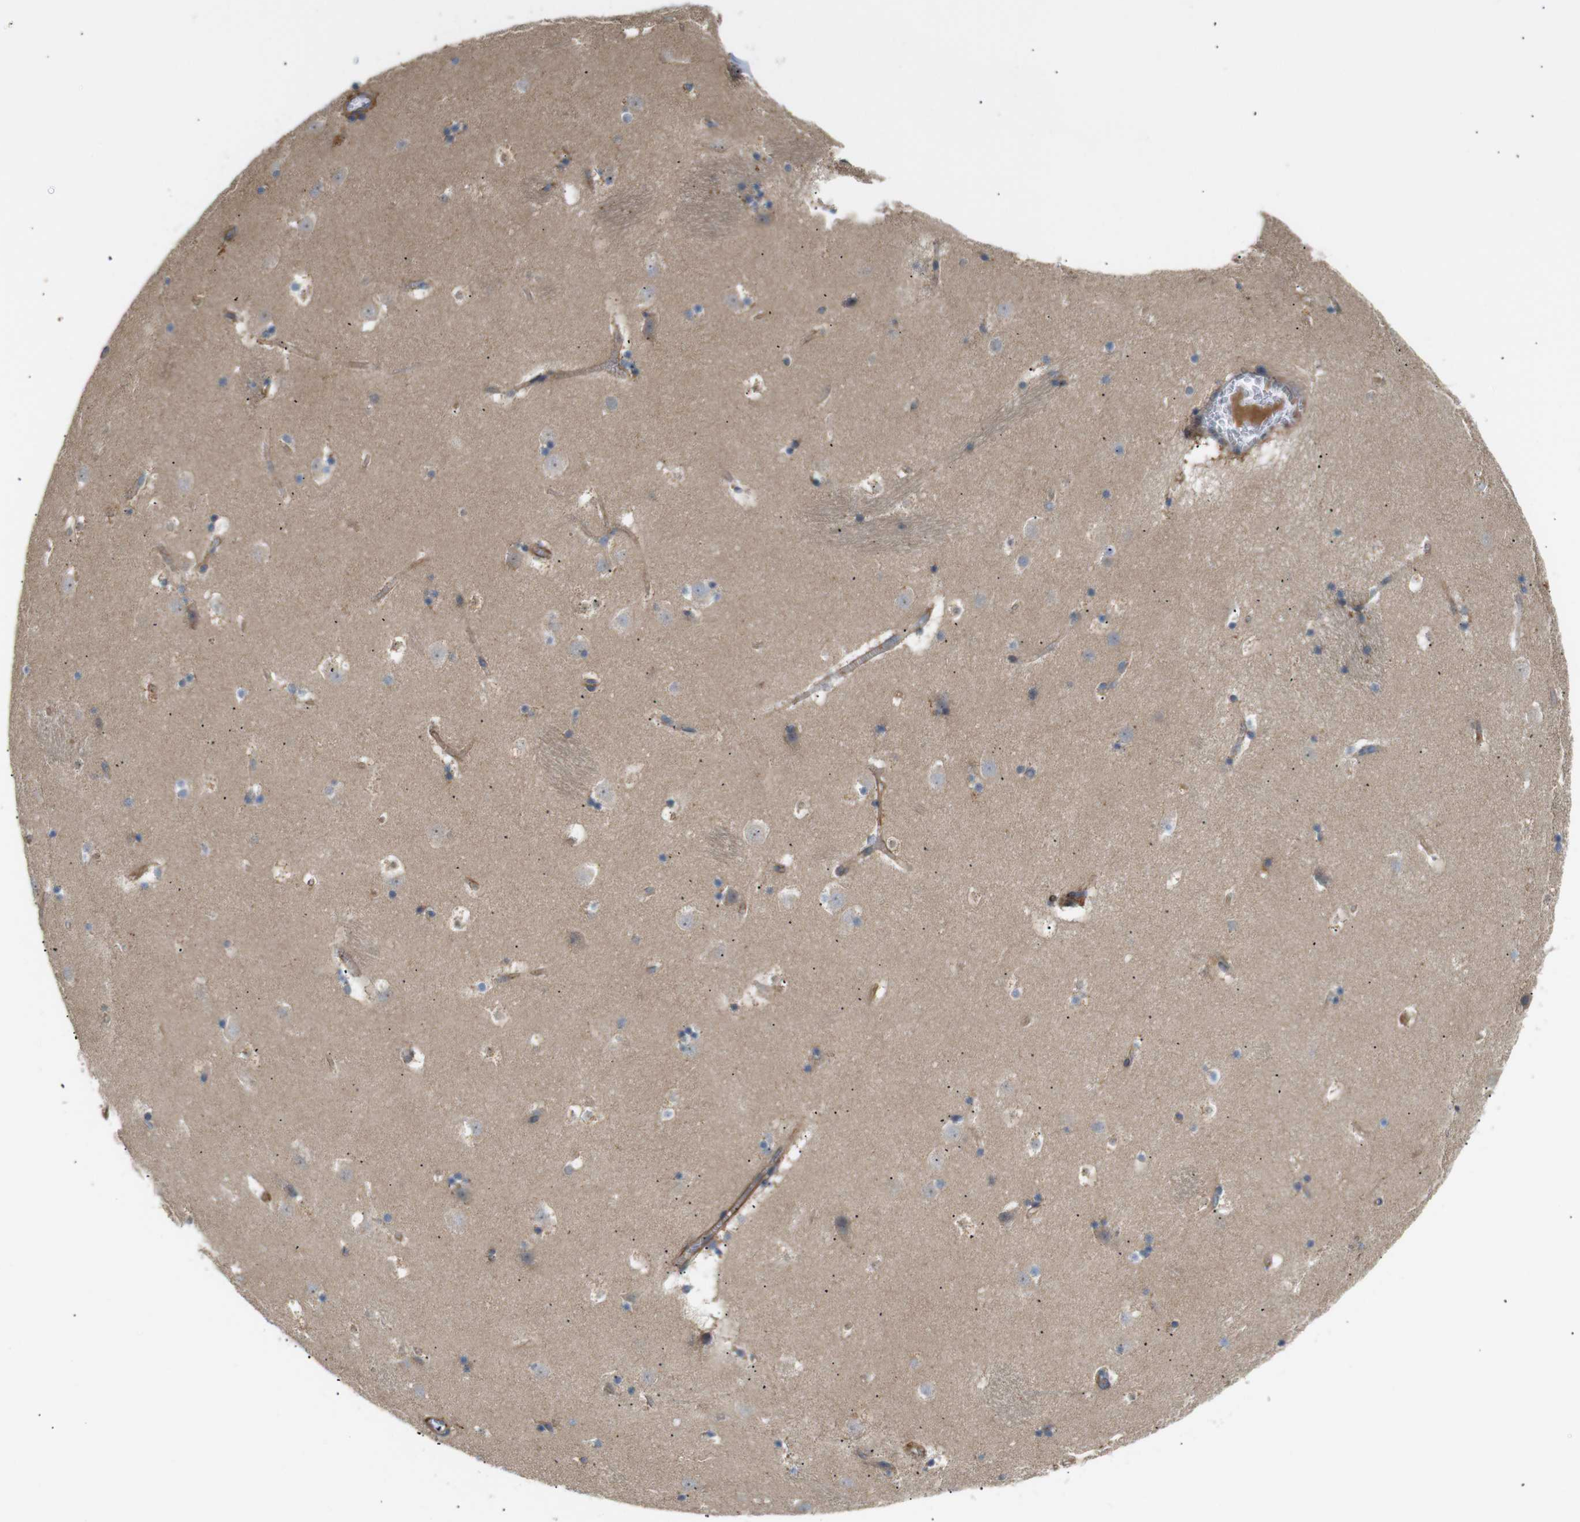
{"staining": {"intensity": "moderate", "quantity": "25%-75%", "location": "cytoplasmic/membranous"}, "tissue": "caudate", "cell_type": "Glial cells", "image_type": "normal", "snomed": [{"axis": "morphology", "description": "Normal tissue, NOS"}, {"axis": "topography", "description": "Lateral ventricle wall"}], "caption": "Immunohistochemical staining of benign human caudate displays moderate cytoplasmic/membranous protein staining in about 25%-75% of glial cells. The staining was performed using DAB (3,3'-diaminobenzidine) to visualize the protein expression in brown, while the nuclei were stained in blue with hematoxylin (Magnification: 20x).", "gene": "RPTOR", "patient": {"sex": "male", "age": 45}}